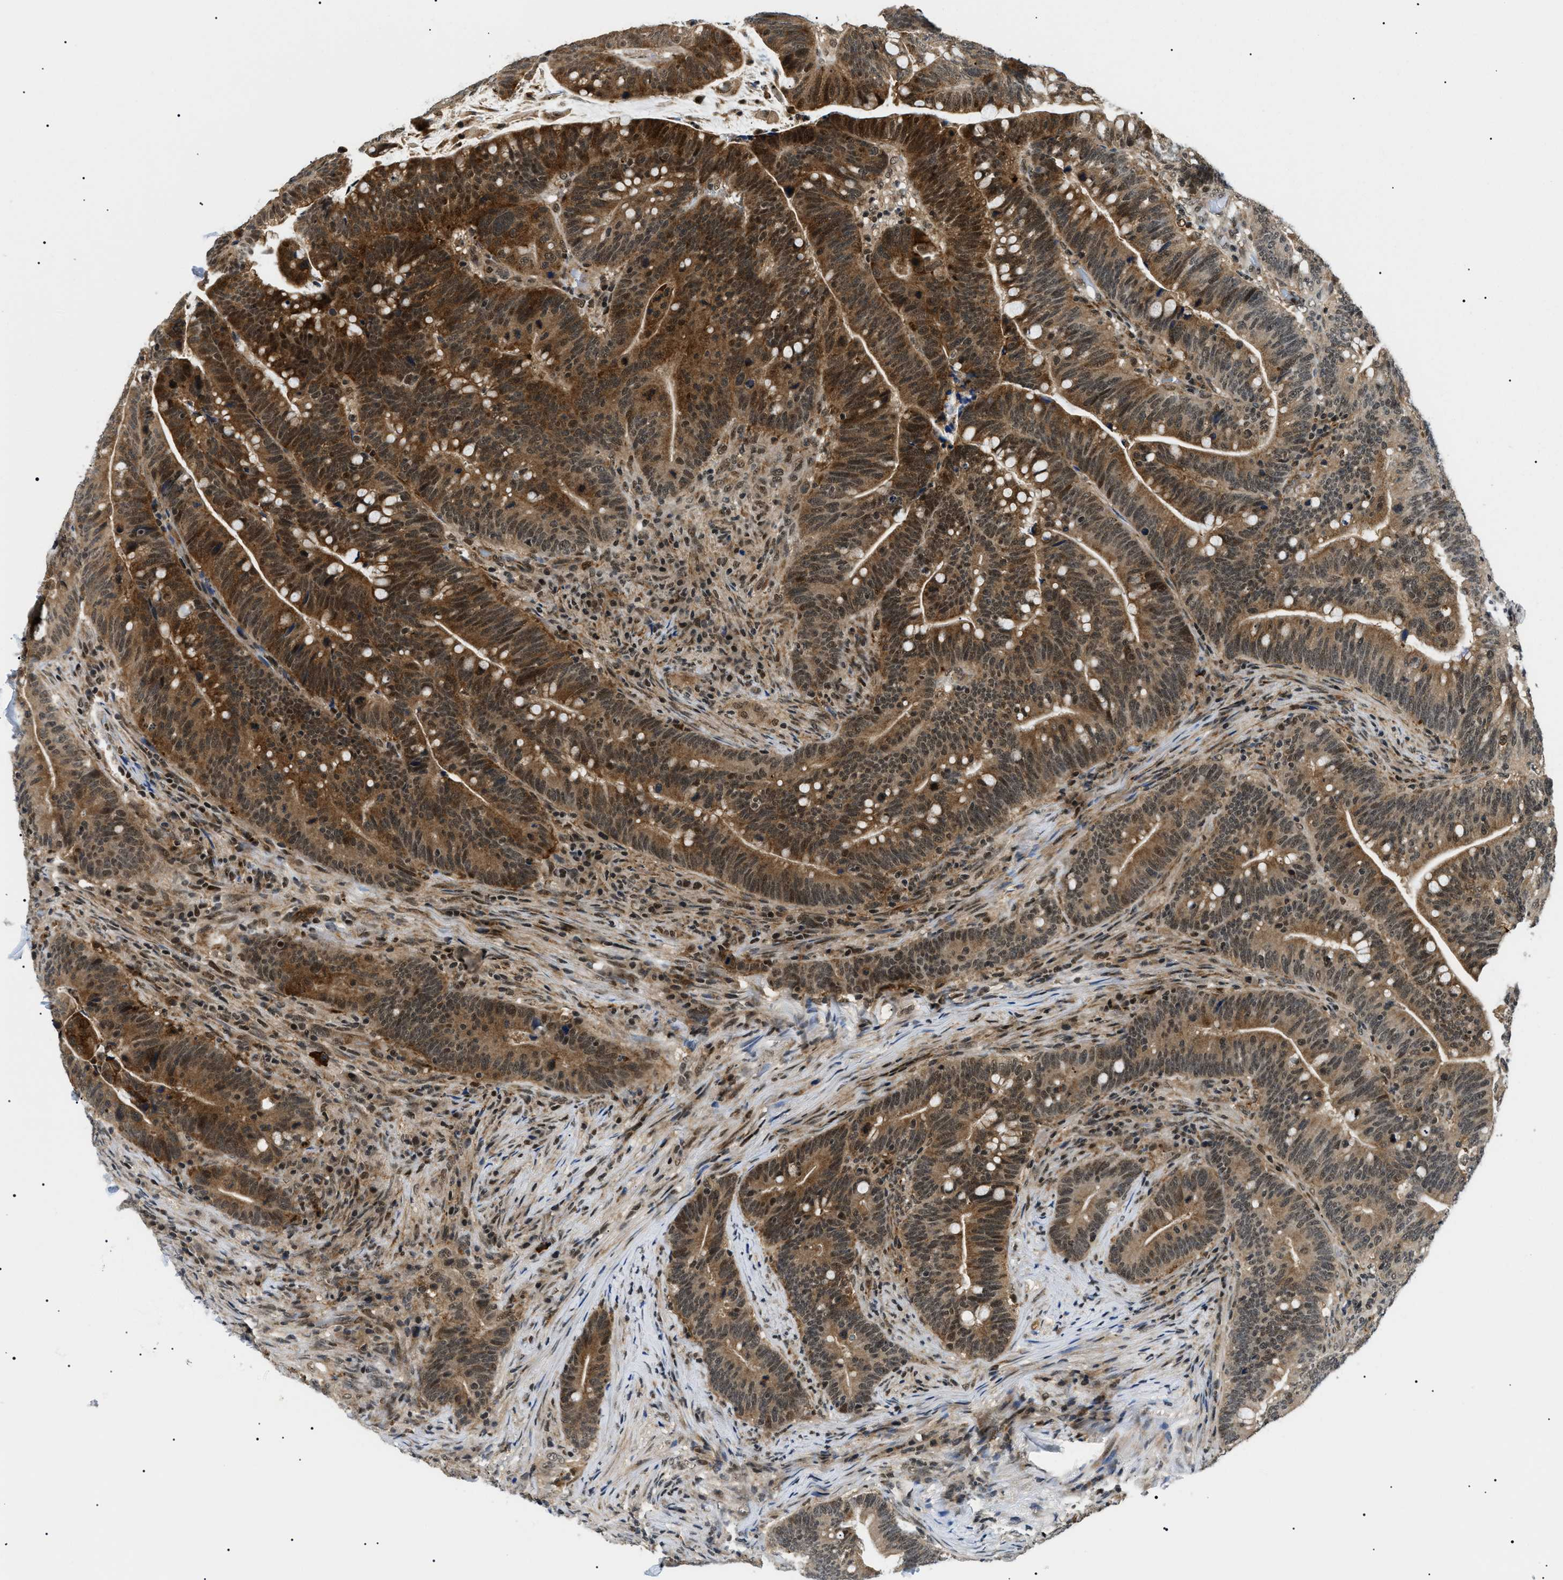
{"staining": {"intensity": "strong", "quantity": ">75%", "location": "cytoplasmic/membranous,nuclear"}, "tissue": "colorectal cancer", "cell_type": "Tumor cells", "image_type": "cancer", "snomed": [{"axis": "morphology", "description": "Normal tissue, NOS"}, {"axis": "morphology", "description": "Adenocarcinoma, NOS"}, {"axis": "topography", "description": "Colon"}], "caption": "Brown immunohistochemical staining in human colorectal cancer shows strong cytoplasmic/membranous and nuclear staining in about >75% of tumor cells.", "gene": "RBM15", "patient": {"sex": "female", "age": 66}}